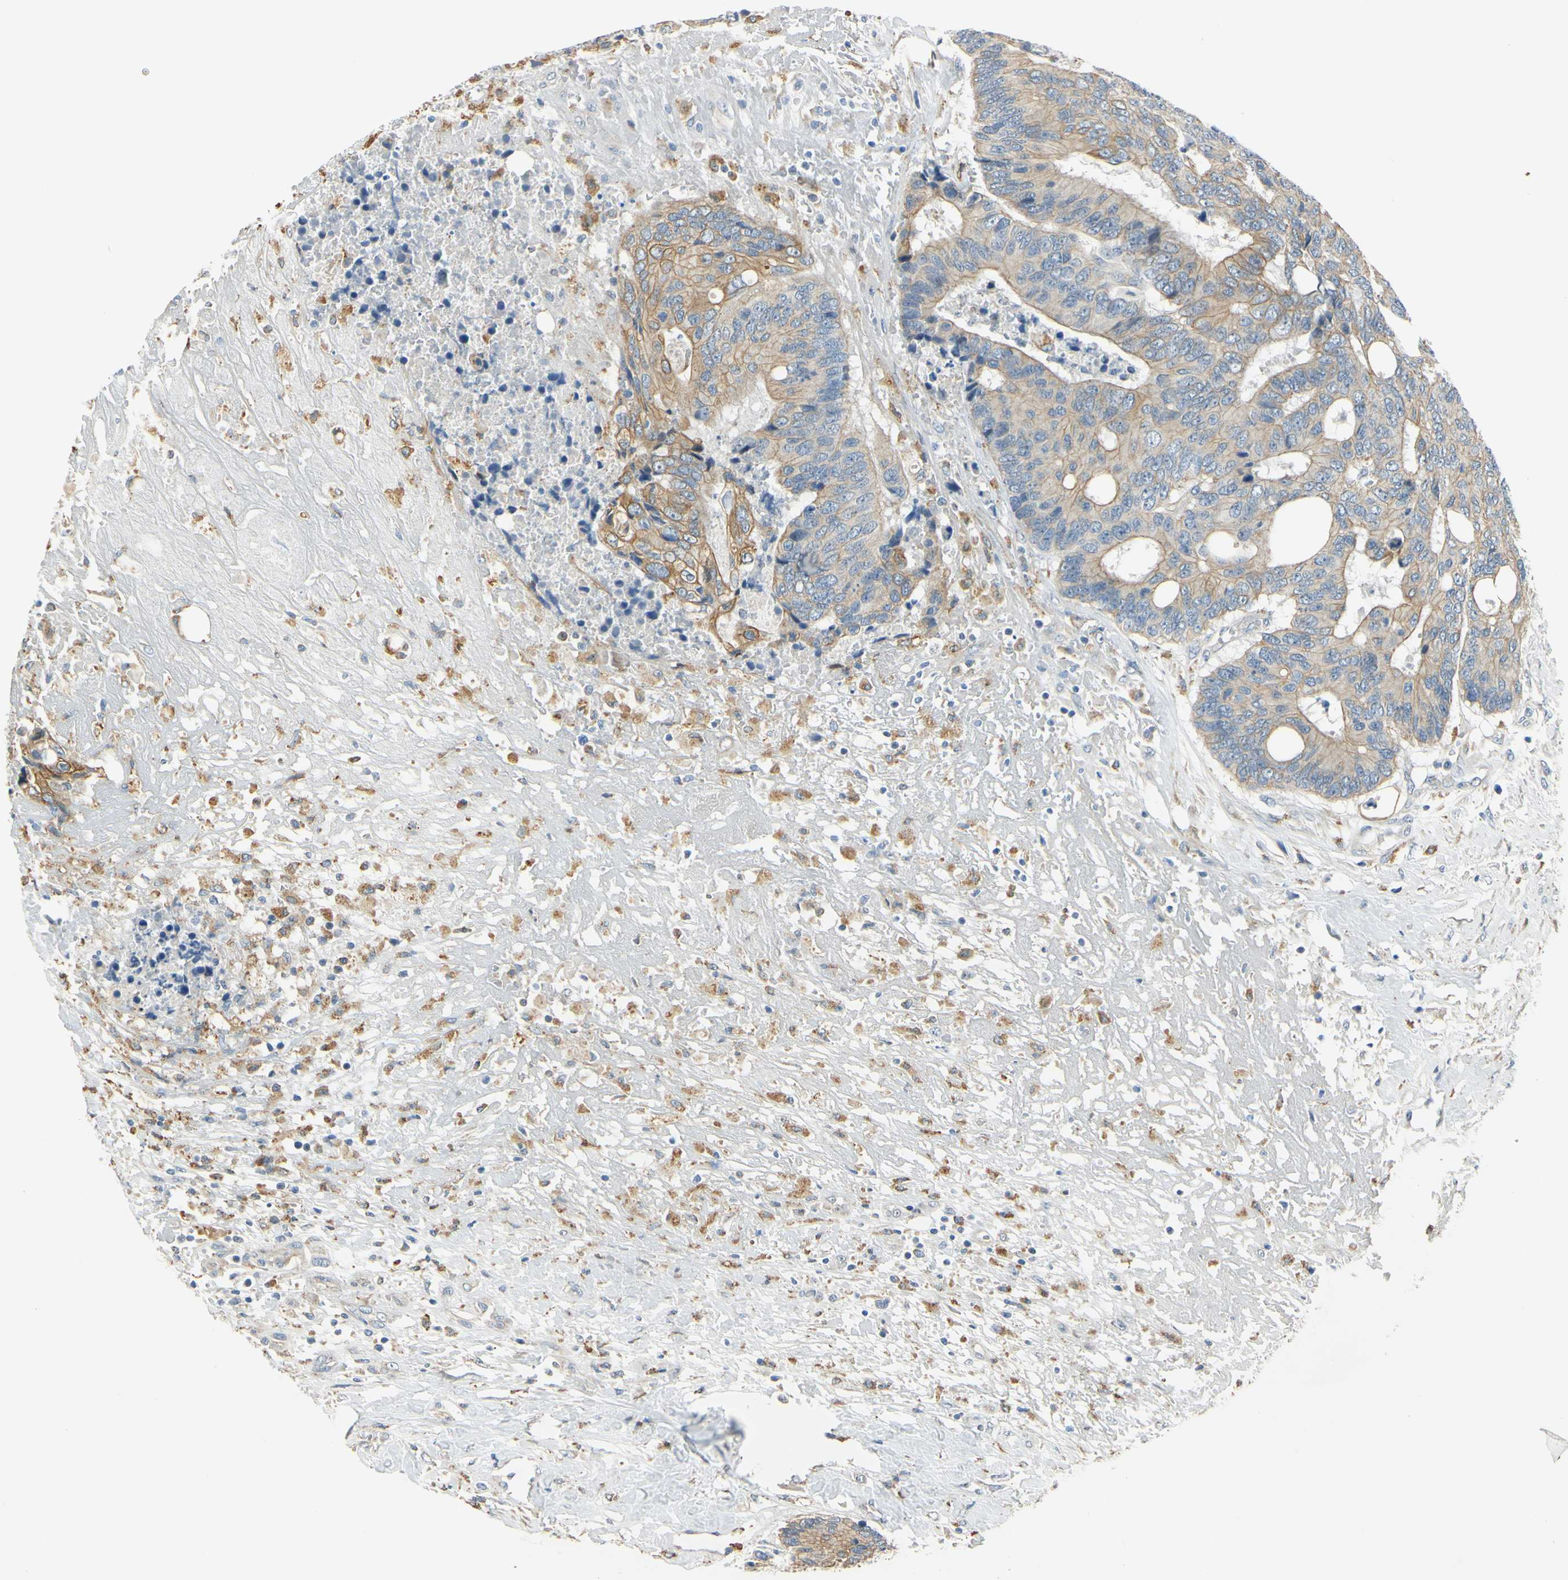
{"staining": {"intensity": "moderate", "quantity": "25%-75%", "location": "cytoplasmic/membranous"}, "tissue": "colorectal cancer", "cell_type": "Tumor cells", "image_type": "cancer", "snomed": [{"axis": "morphology", "description": "Adenocarcinoma, NOS"}, {"axis": "topography", "description": "Rectum"}], "caption": "Colorectal cancer (adenocarcinoma) stained with a brown dye displays moderate cytoplasmic/membranous positive positivity in approximately 25%-75% of tumor cells.", "gene": "LAMA3", "patient": {"sex": "male", "age": 55}}